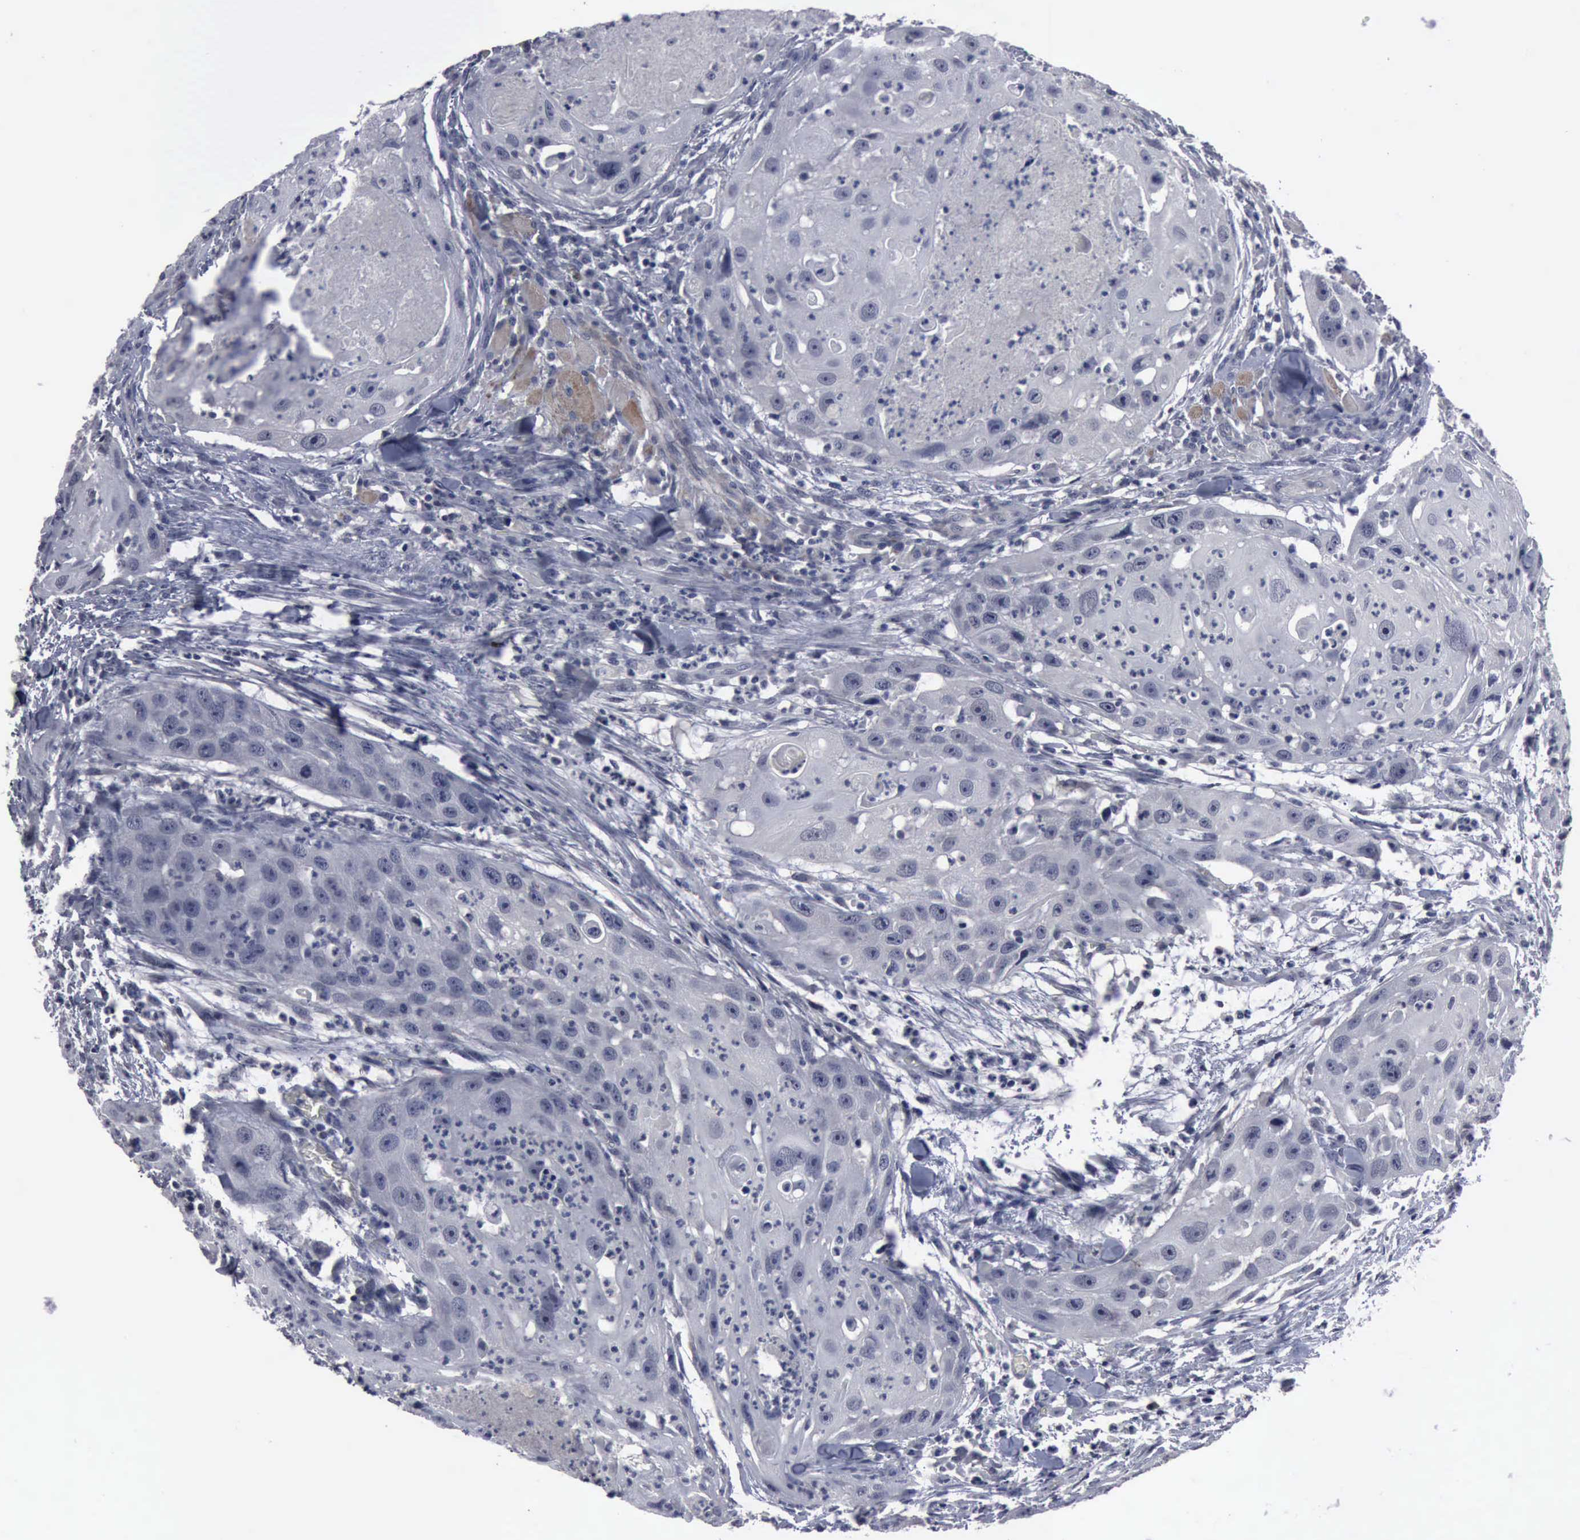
{"staining": {"intensity": "negative", "quantity": "none", "location": "none"}, "tissue": "head and neck cancer", "cell_type": "Tumor cells", "image_type": "cancer", "snomed": [{"axis": "morphology", "description": "Squamous cell carcinoma, NOS"}, {"axis": "topography", "description": "Head-Neck"}], "caption": "There is no significant expression in tumor cells of head and neck cancer (squamous cell carcinoma). (DAB immunohistochemistry (IHC) with hematoxylin counter stain).", "gene": "MYO18B", "patient": {"sex": "male", "age": 64}}